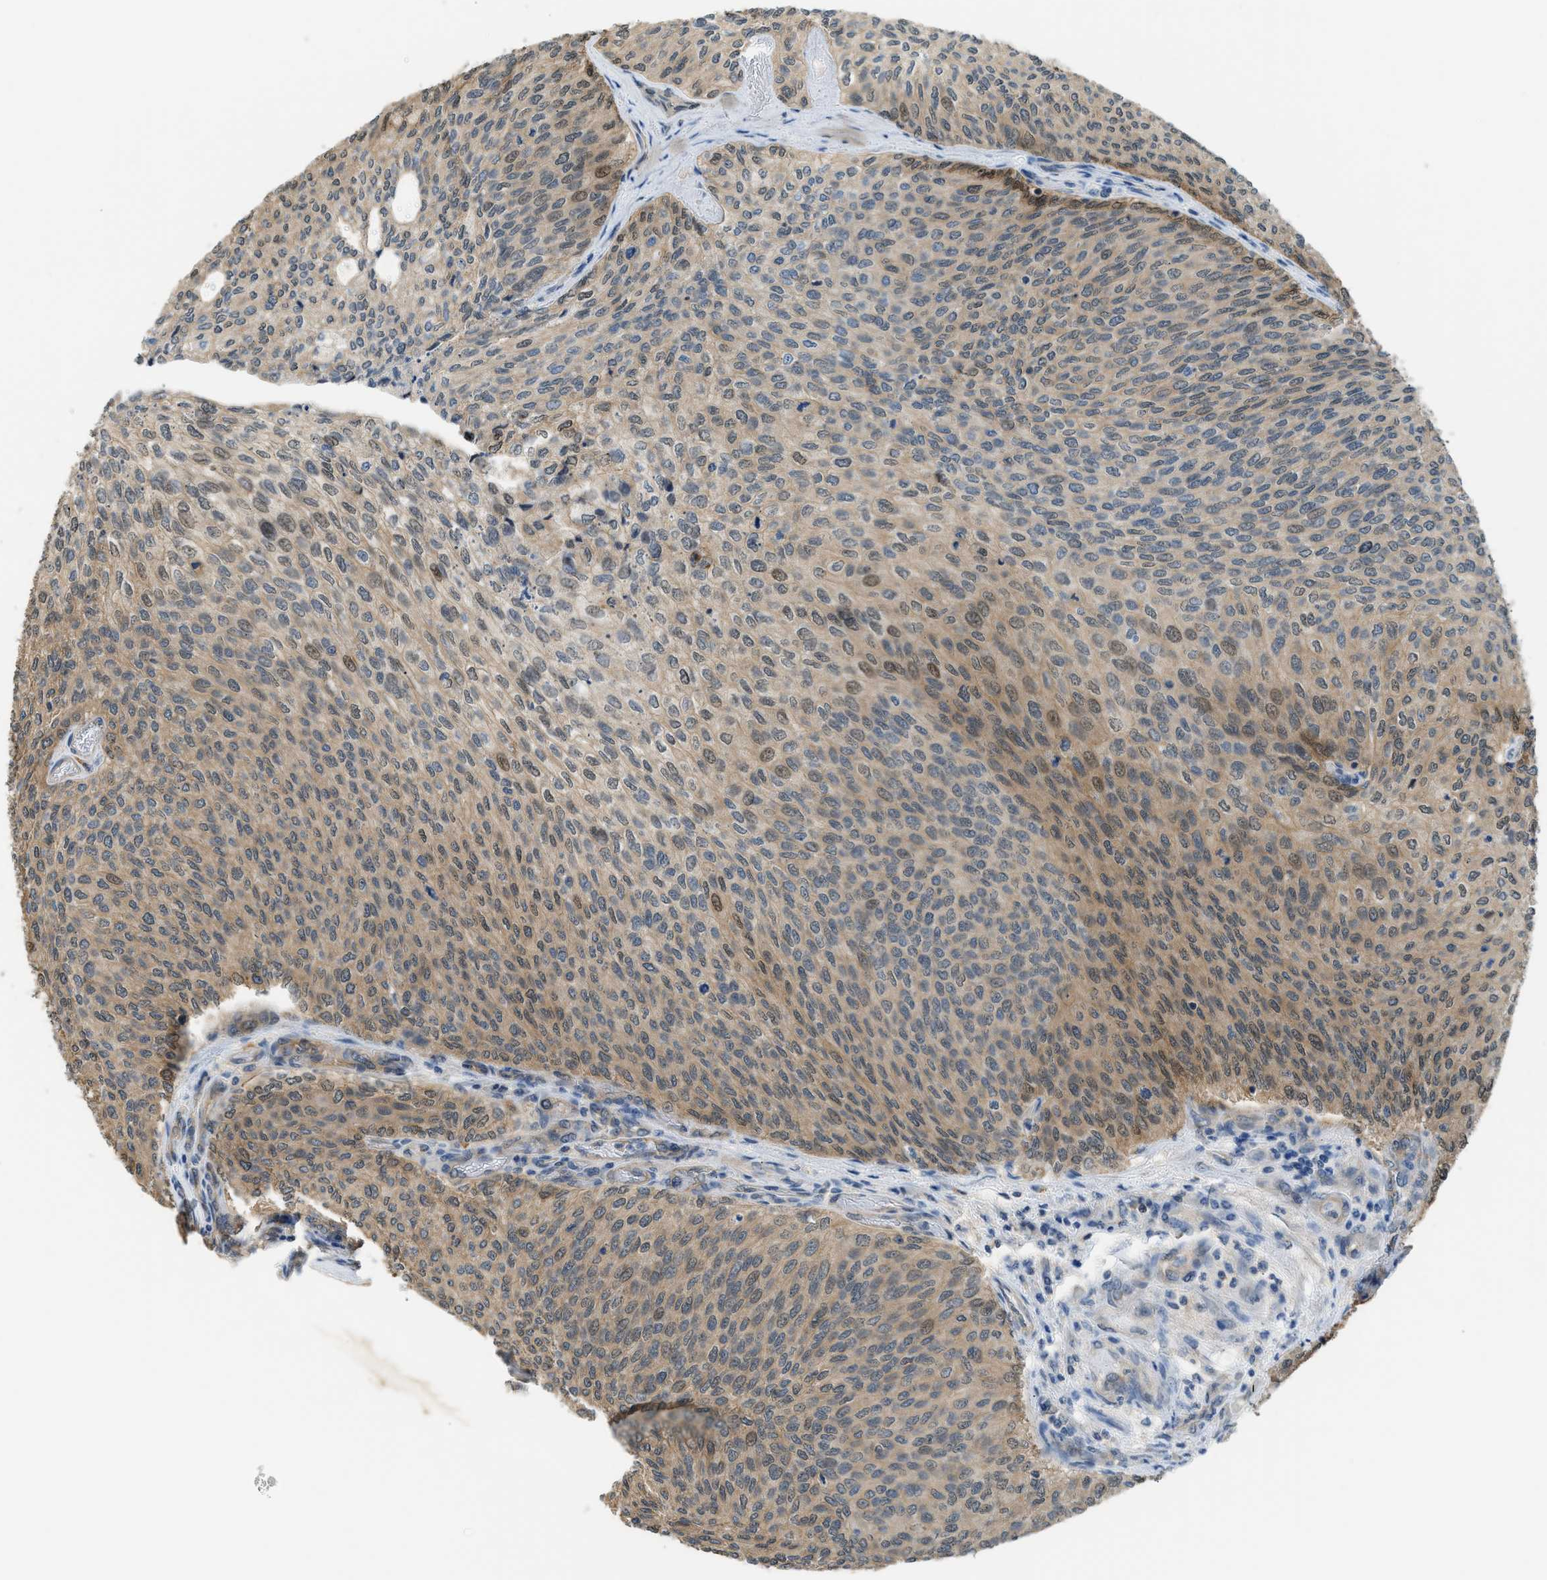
{"staining": {"intensity": "weak", "quantity": ">75%", "location": "cytoplasmic/membranous,nuclear"}, "tissue": "urothelial cancer", "cell_type": "Tumor cells", "image_type": "cancer", "snomed": [{"axis": "morphology", "description": "Urothelial carcinoma, Low grade"}, {"axis": "topography", "description": "Urinary bladder"}], "caption": "A low amount of weak cytoplasmic/membranous and nuclear expression is seen in approximately >75% of tumor cells in urothelial carcinoma (low-grade) tissue.", "gene": "CBLB", "patient": {"sex": "female", "age": 79}}